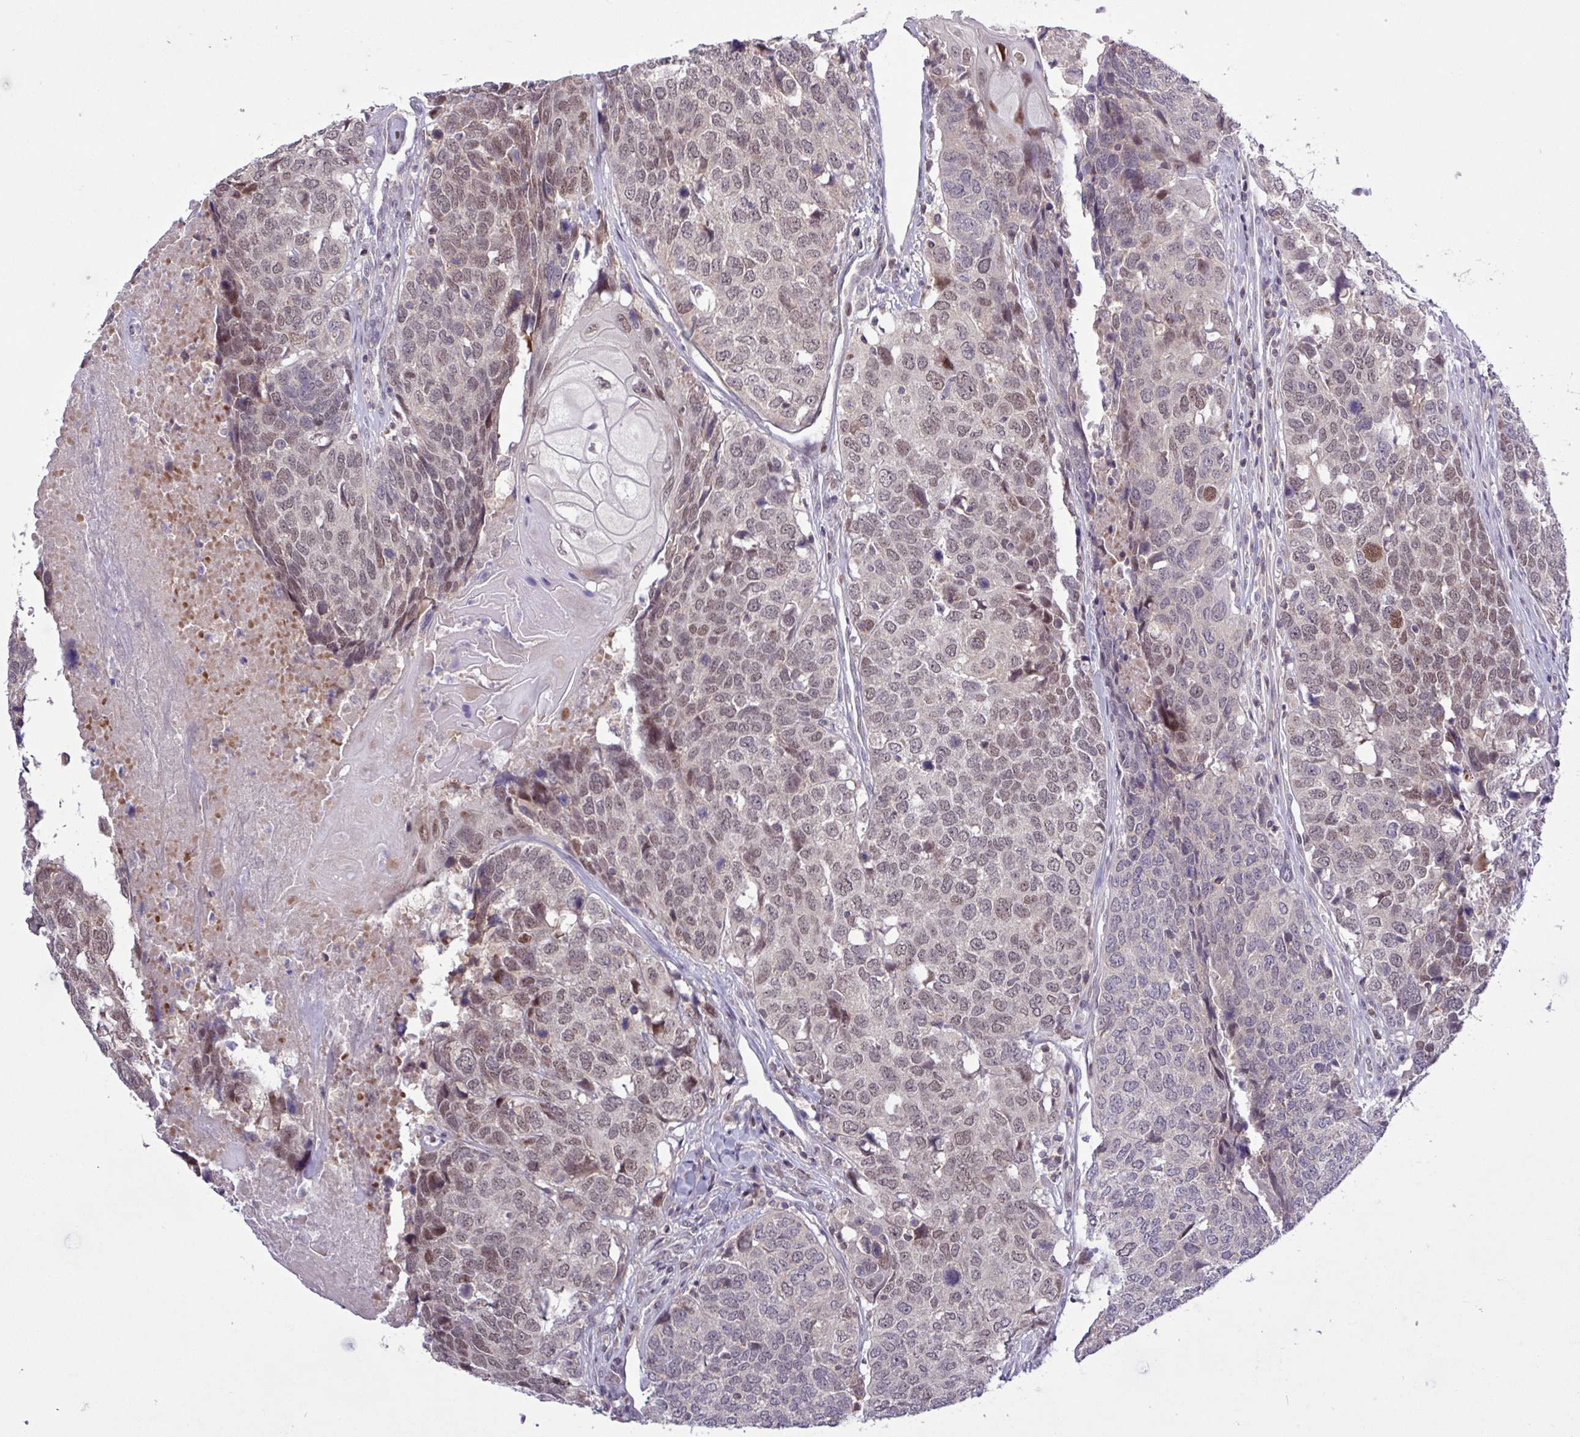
{"staining": {"intensity": "moderate", "quantity": "25%-75%", "location": "nuclear"}, "tissue": "head and neck cancer", "cell_type": "Tumor cells", "image_type": "cancer", "snomed": [{"axis": "morphology", "description": "Squamous cell carcinoma, NOS"}, {"axis": "topography", "description": "Head-Neck"}], "caption": "IHC of head and neck cancer reveals medium levels of moderate nuclear expression in approximately 25%-75% of tumor cells.", "gene": "RTL3", "patient": {"sex": "male", "age": 66}}